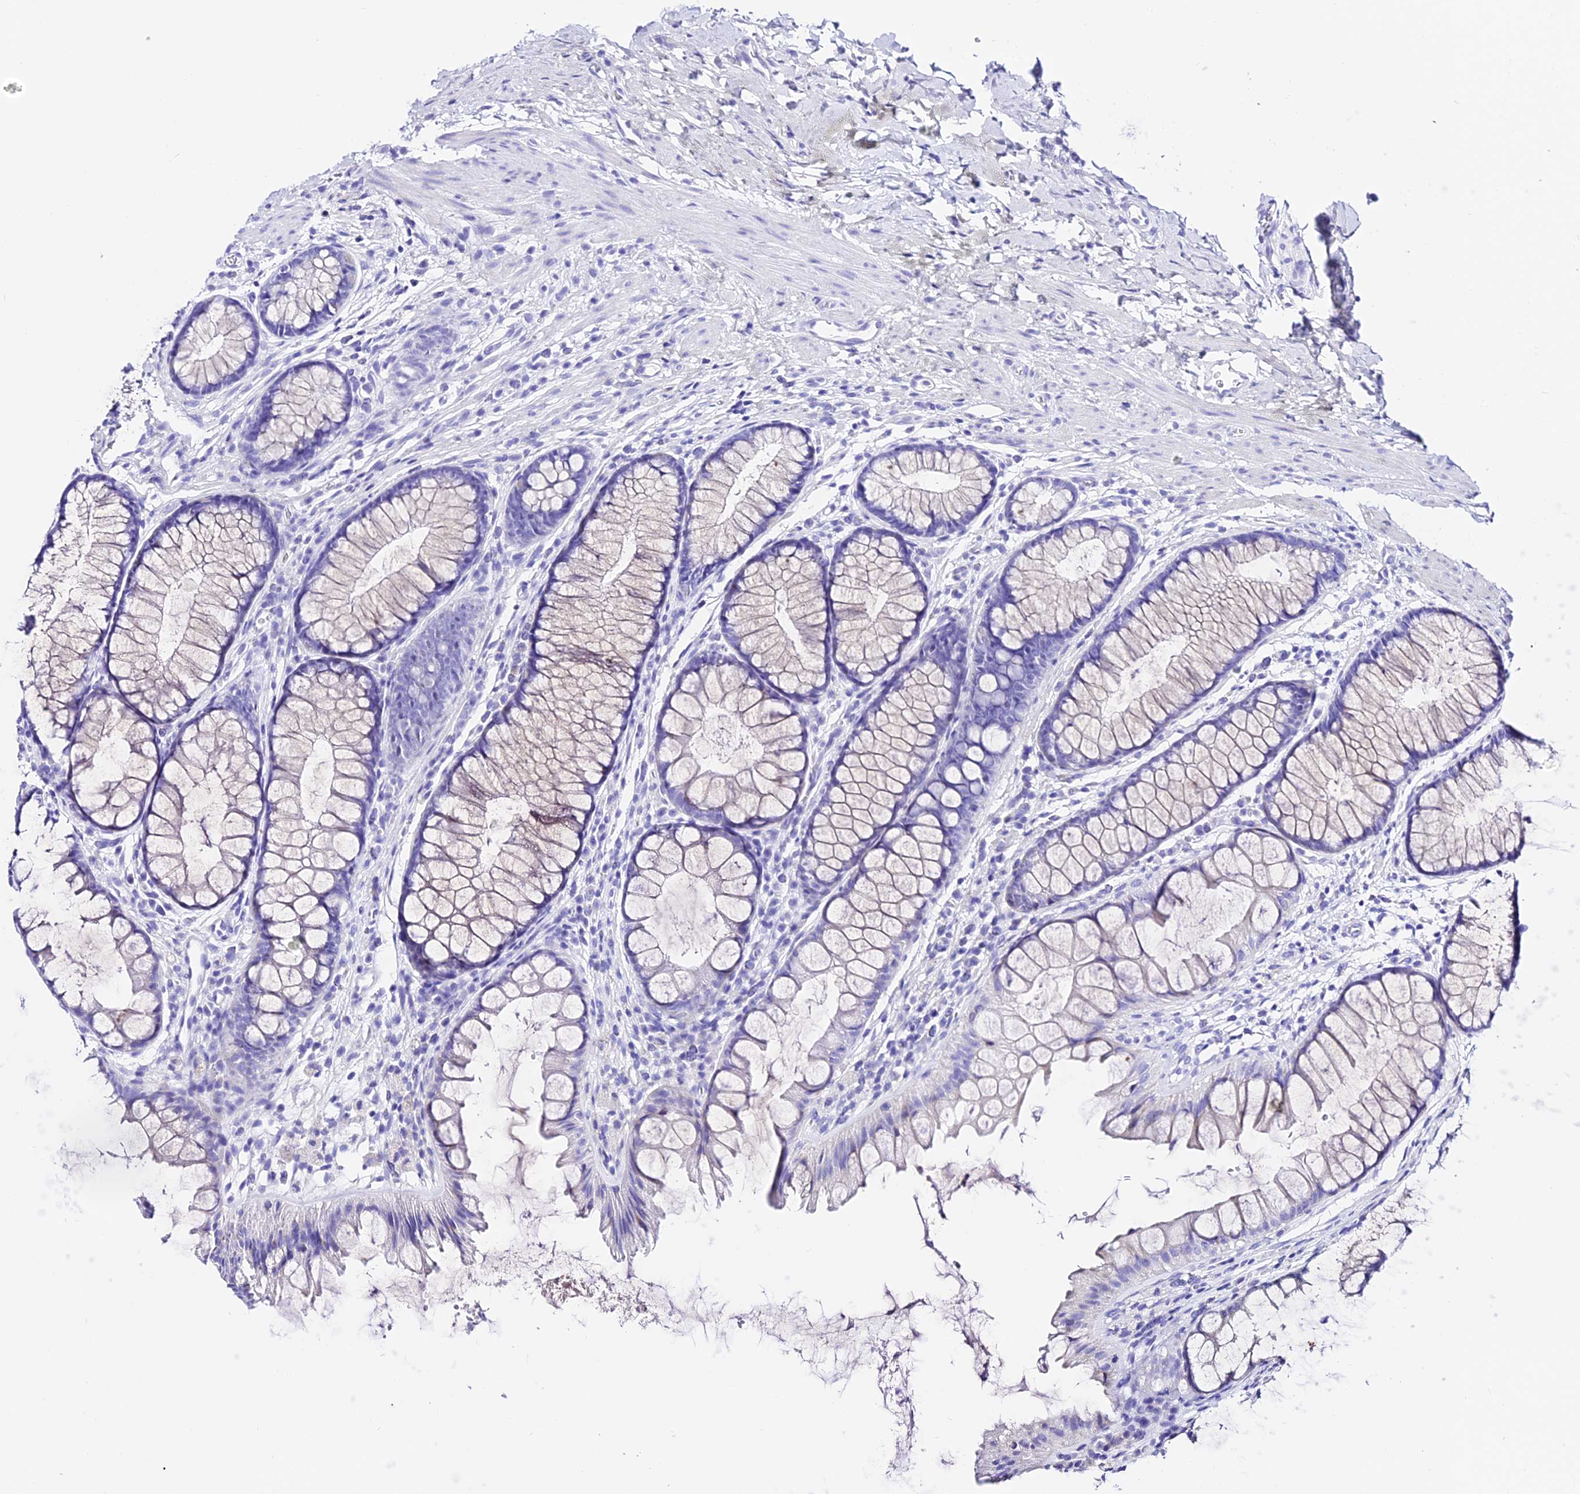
{"staining": {"intensity": "negative", "quantity": "none", "location": "none"}, "tissue": "colon", "cell_type": "Endothelial cells", "image_type": "normal", "snomed": [{"axis": "morphology", "description": "Normal tissue, NOS"}, {"axis": "topography", "description": "Colon"}], "caption": "This is an immunohistochemistry (IHC) image of benign human colon. There is no staining in endothelial cells.", "gene": "TRMT44", "patient": {"sex": "female", "age": 62}}